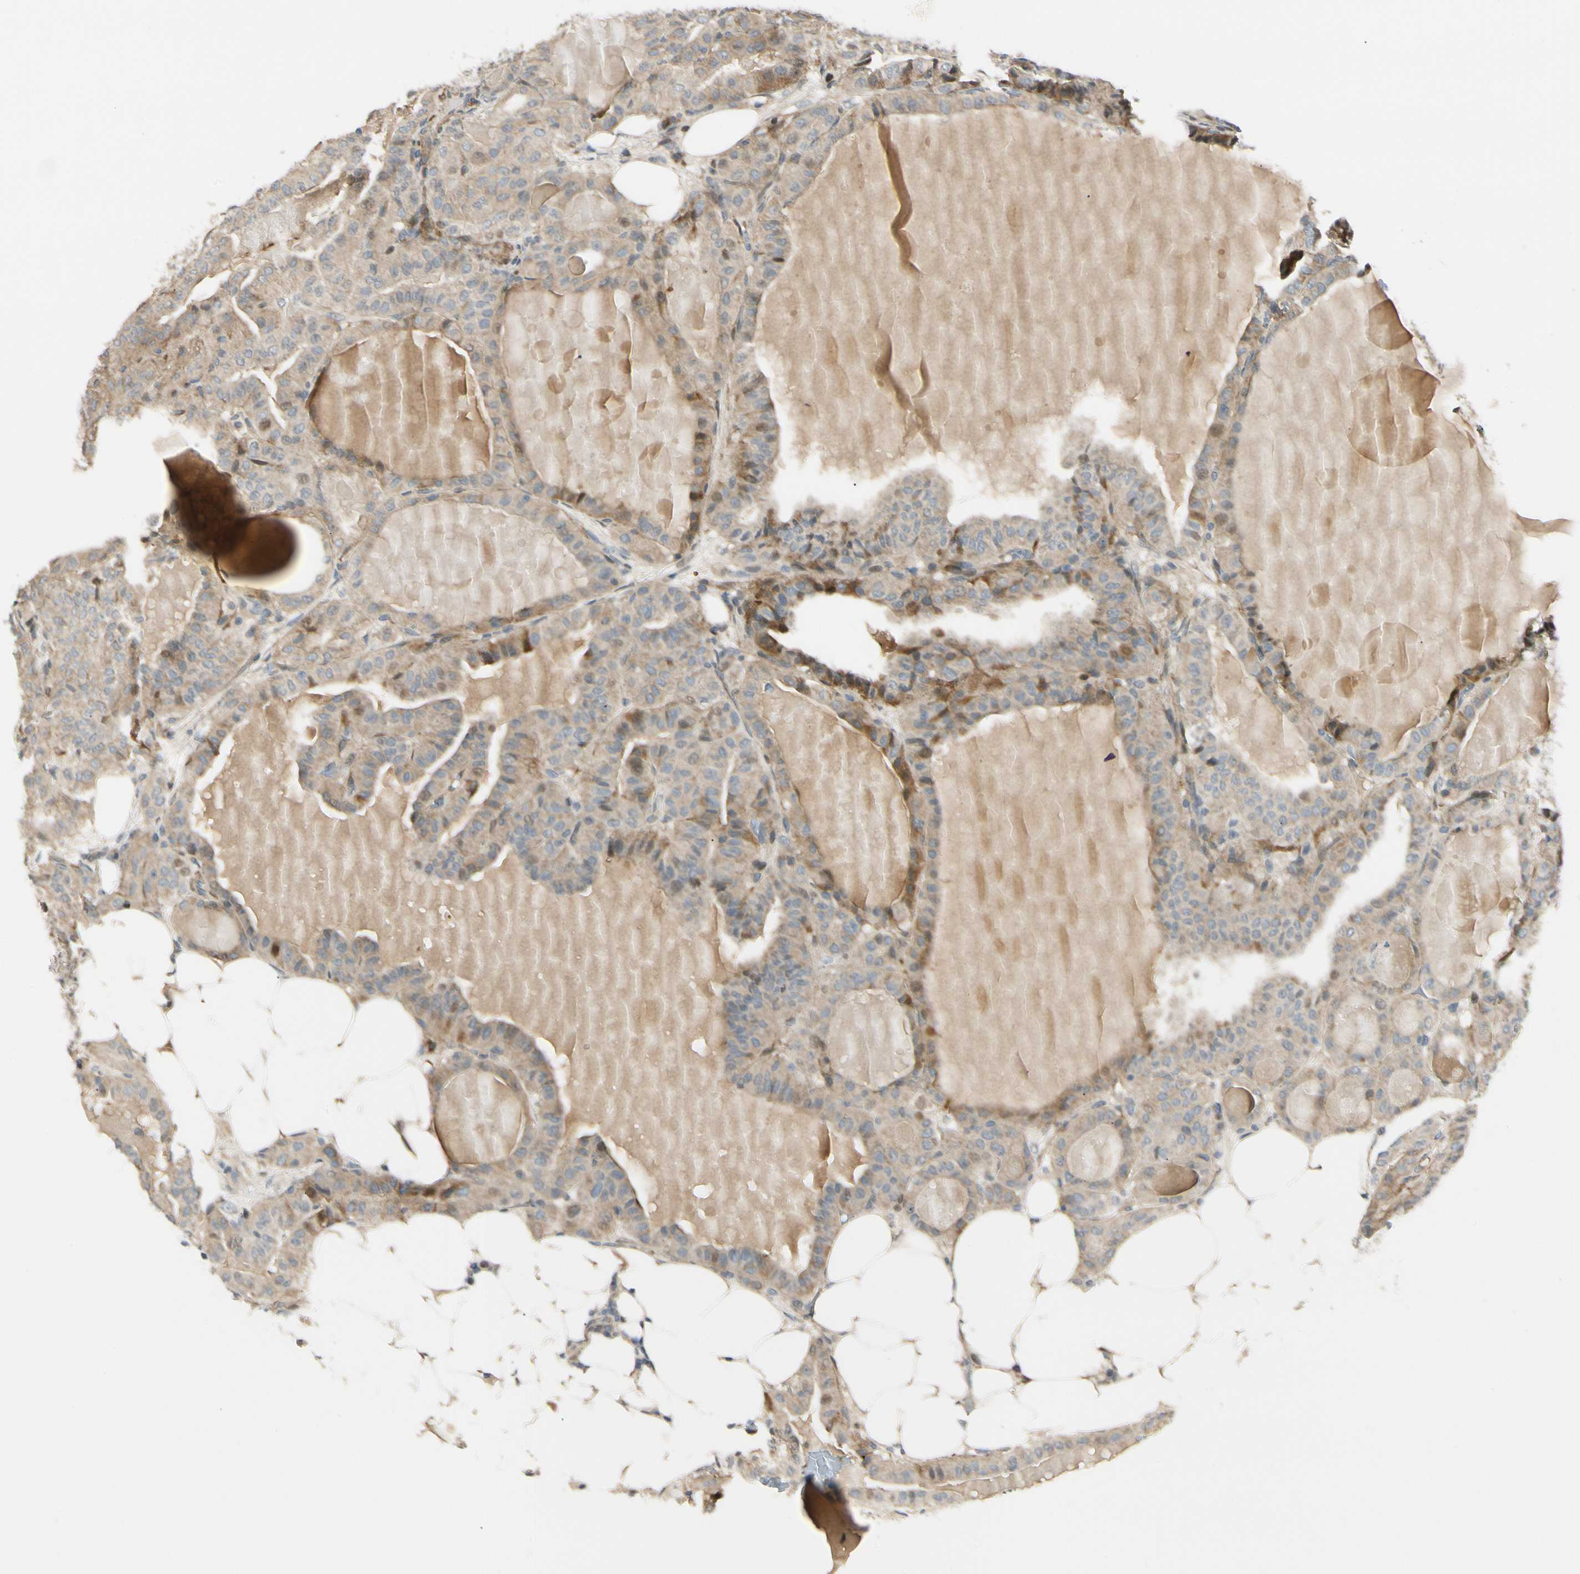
{"staining": {"intensity": "weak", "quantity": ">75%", "location": "cytoplasmic/membranous"}, "tissue": "thyroid cancer", "cell_type": "Tumor cells", "image_type": "cancer", "snomed": [{"axis": "morphology", "description": "Papillary adenocarcinoma, NOS"}, {"axis": "topography", "description": "Thyroid gland"}], "caption": "IHC (DAB (3,3'-diaminobenzidine)) staining of human thyroid cancer demonstrates weak cytoplasmic/membranous protein expression in approximately >75% of tumor cells.", "gene": "P4HA3", "patient": {"sex": "male", "age": 77}}